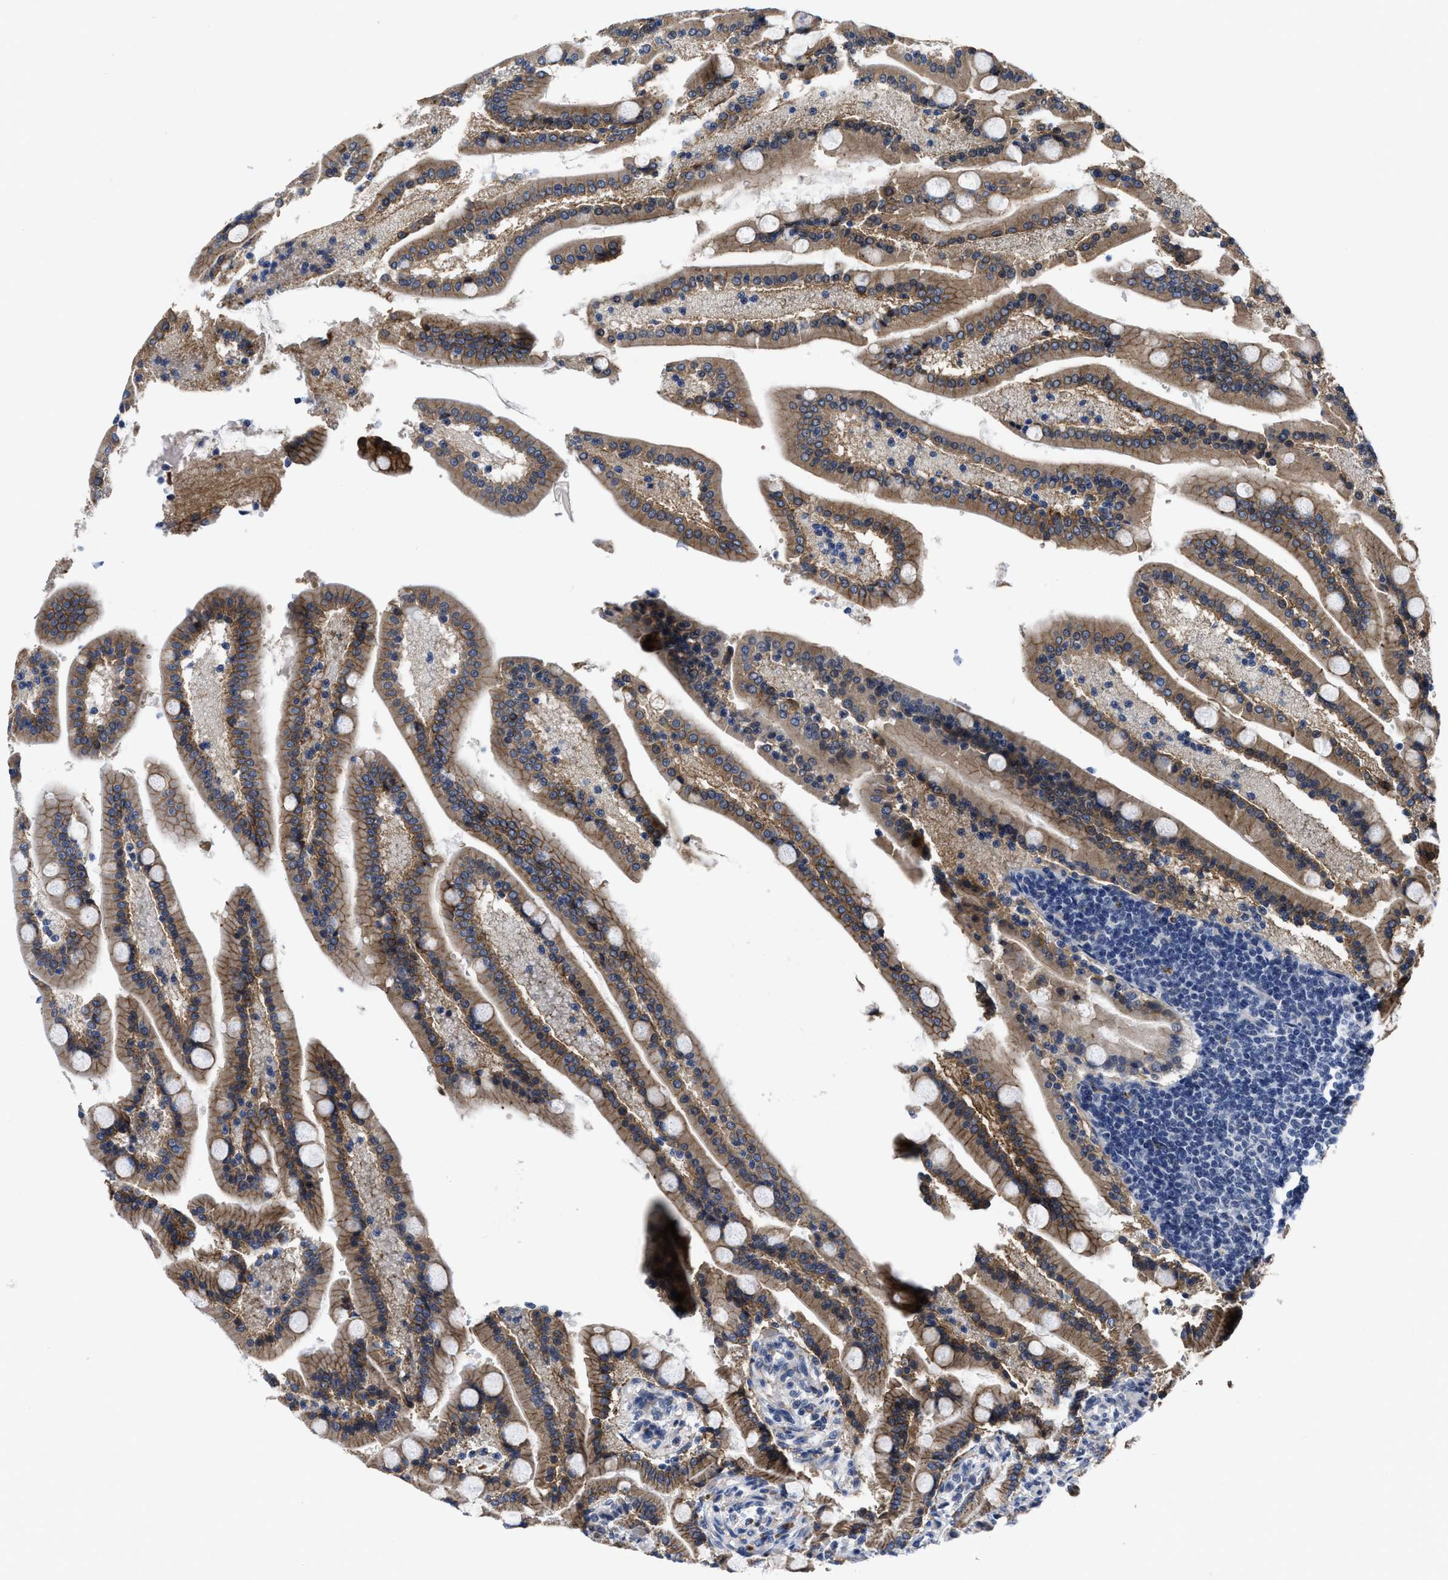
{"staining": {"intensity": "moderate", "quantity": ">75%", "location": "cytoplasmic/membranous"}, "tissue": "duodenum", "cell_type": "Glandular cells", "image_type": "normal", "snomed": [{"axis": "morphology", "description": "Normal tissue, NOS"}, {"axis": "topography", "description": "Duodenum"}], "caption": "IHC staining of unremarkable duodenum, which exhibits medium levels of moderate cytoplasmic/membranous staining in approximately >75% of glandular cells indicating moderate cytoplasmic/membranous protein positivity. The staining was performed using DAB (3,3'-diaminobenzidine) (brown) for protein detection and nuclei were counterstained in hematoxylin (blue).", "gene": "GHITM", "patient": {"sex": "male", "age": 54}}